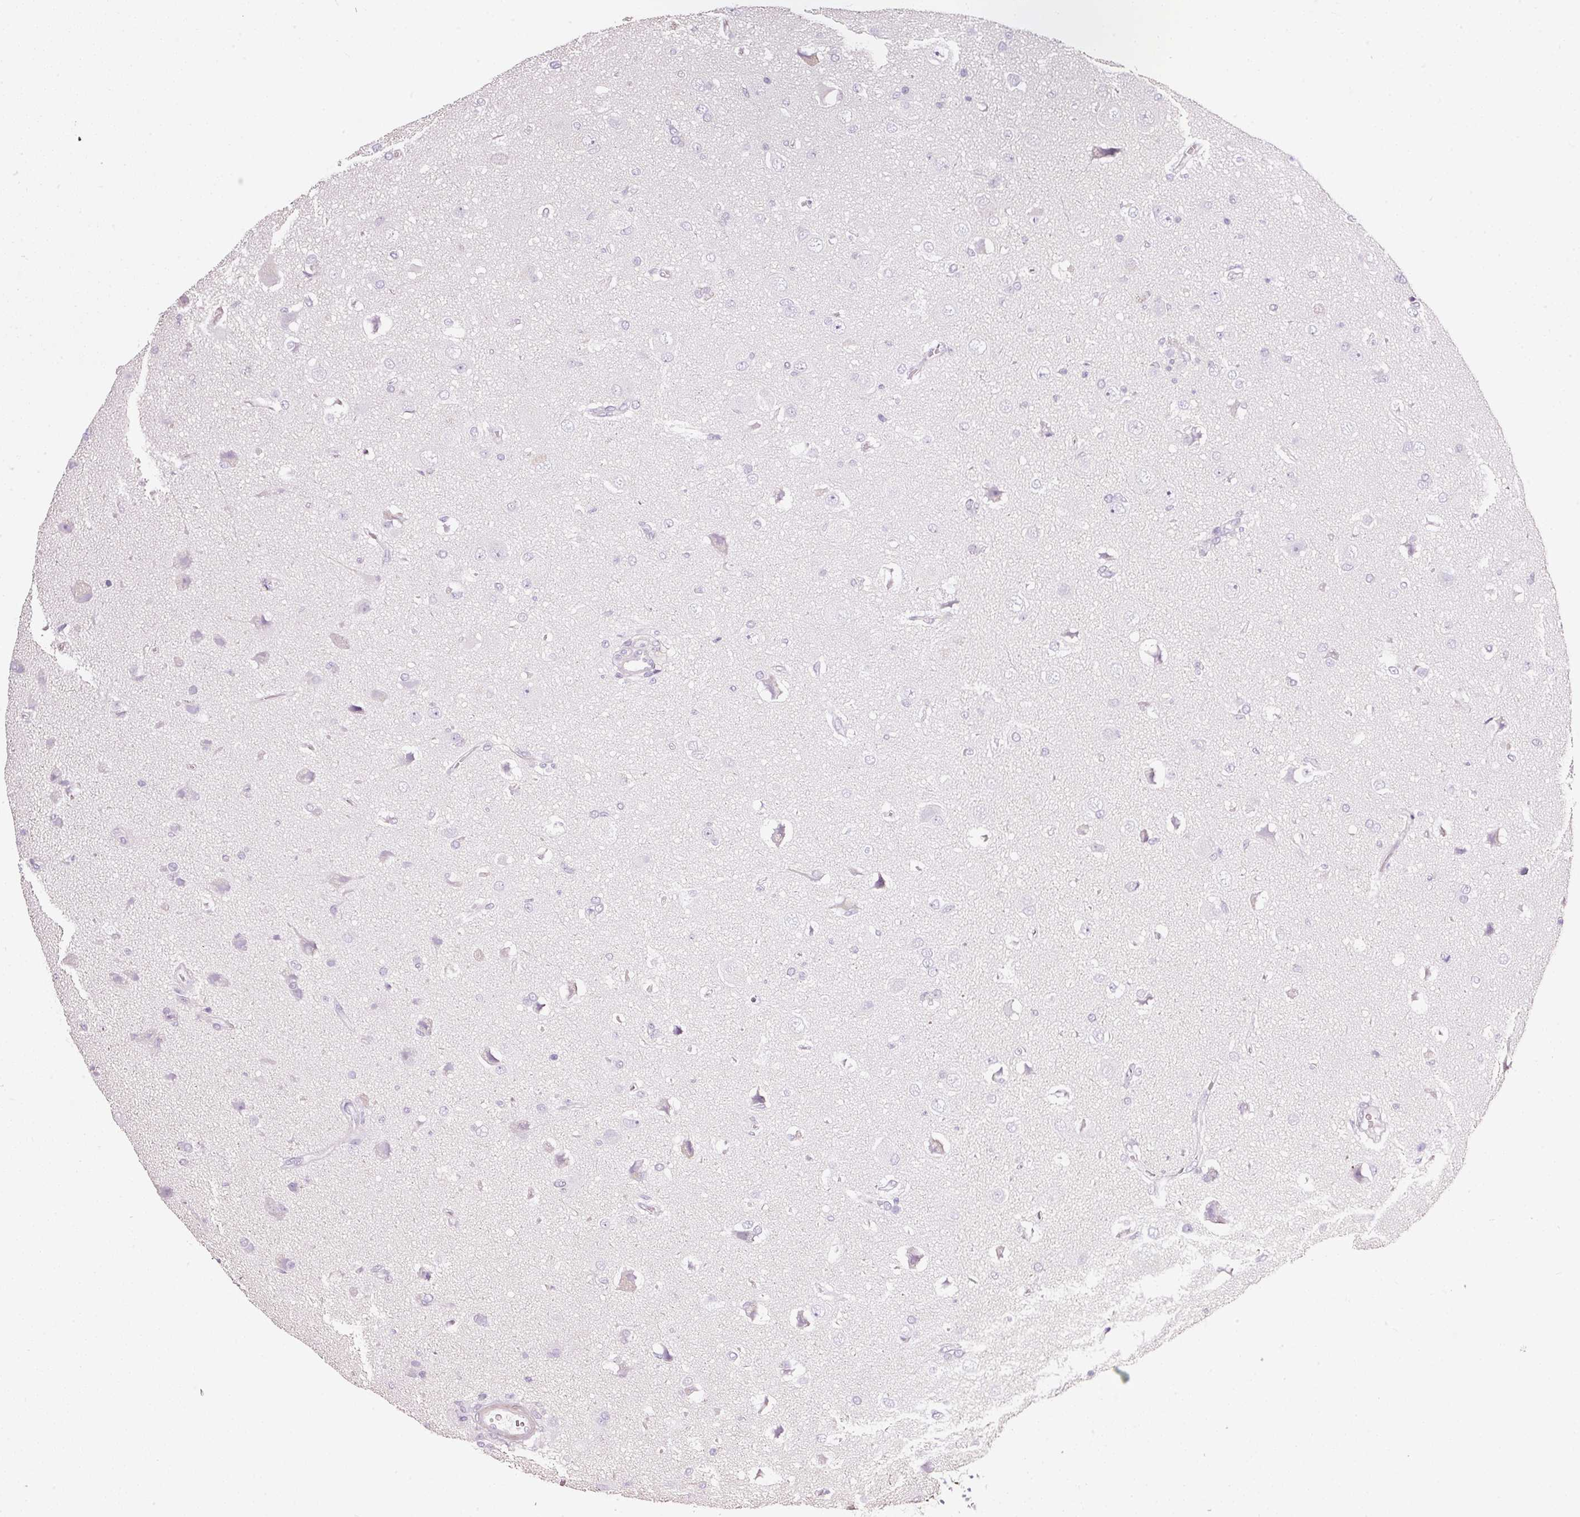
{"staining": {"intensity": "negative", "quantity": "none", "location": "none"}, "tissue": "glioma", "cell_type": "Tumor cells", "image_type": "cancer", "snomed": [{"axis": "morphology", "description": "Glioma, malignant, High grade"}, {"axis": "topography", "description": "Brain"}], "caption": "IHC histopathology image of malignant glioma (high-grade) stained for a protein (brown), which shows no expression in tumor cells.", "gene": "CYB561A3", "patient": {"sex": "female", "age": 57}}